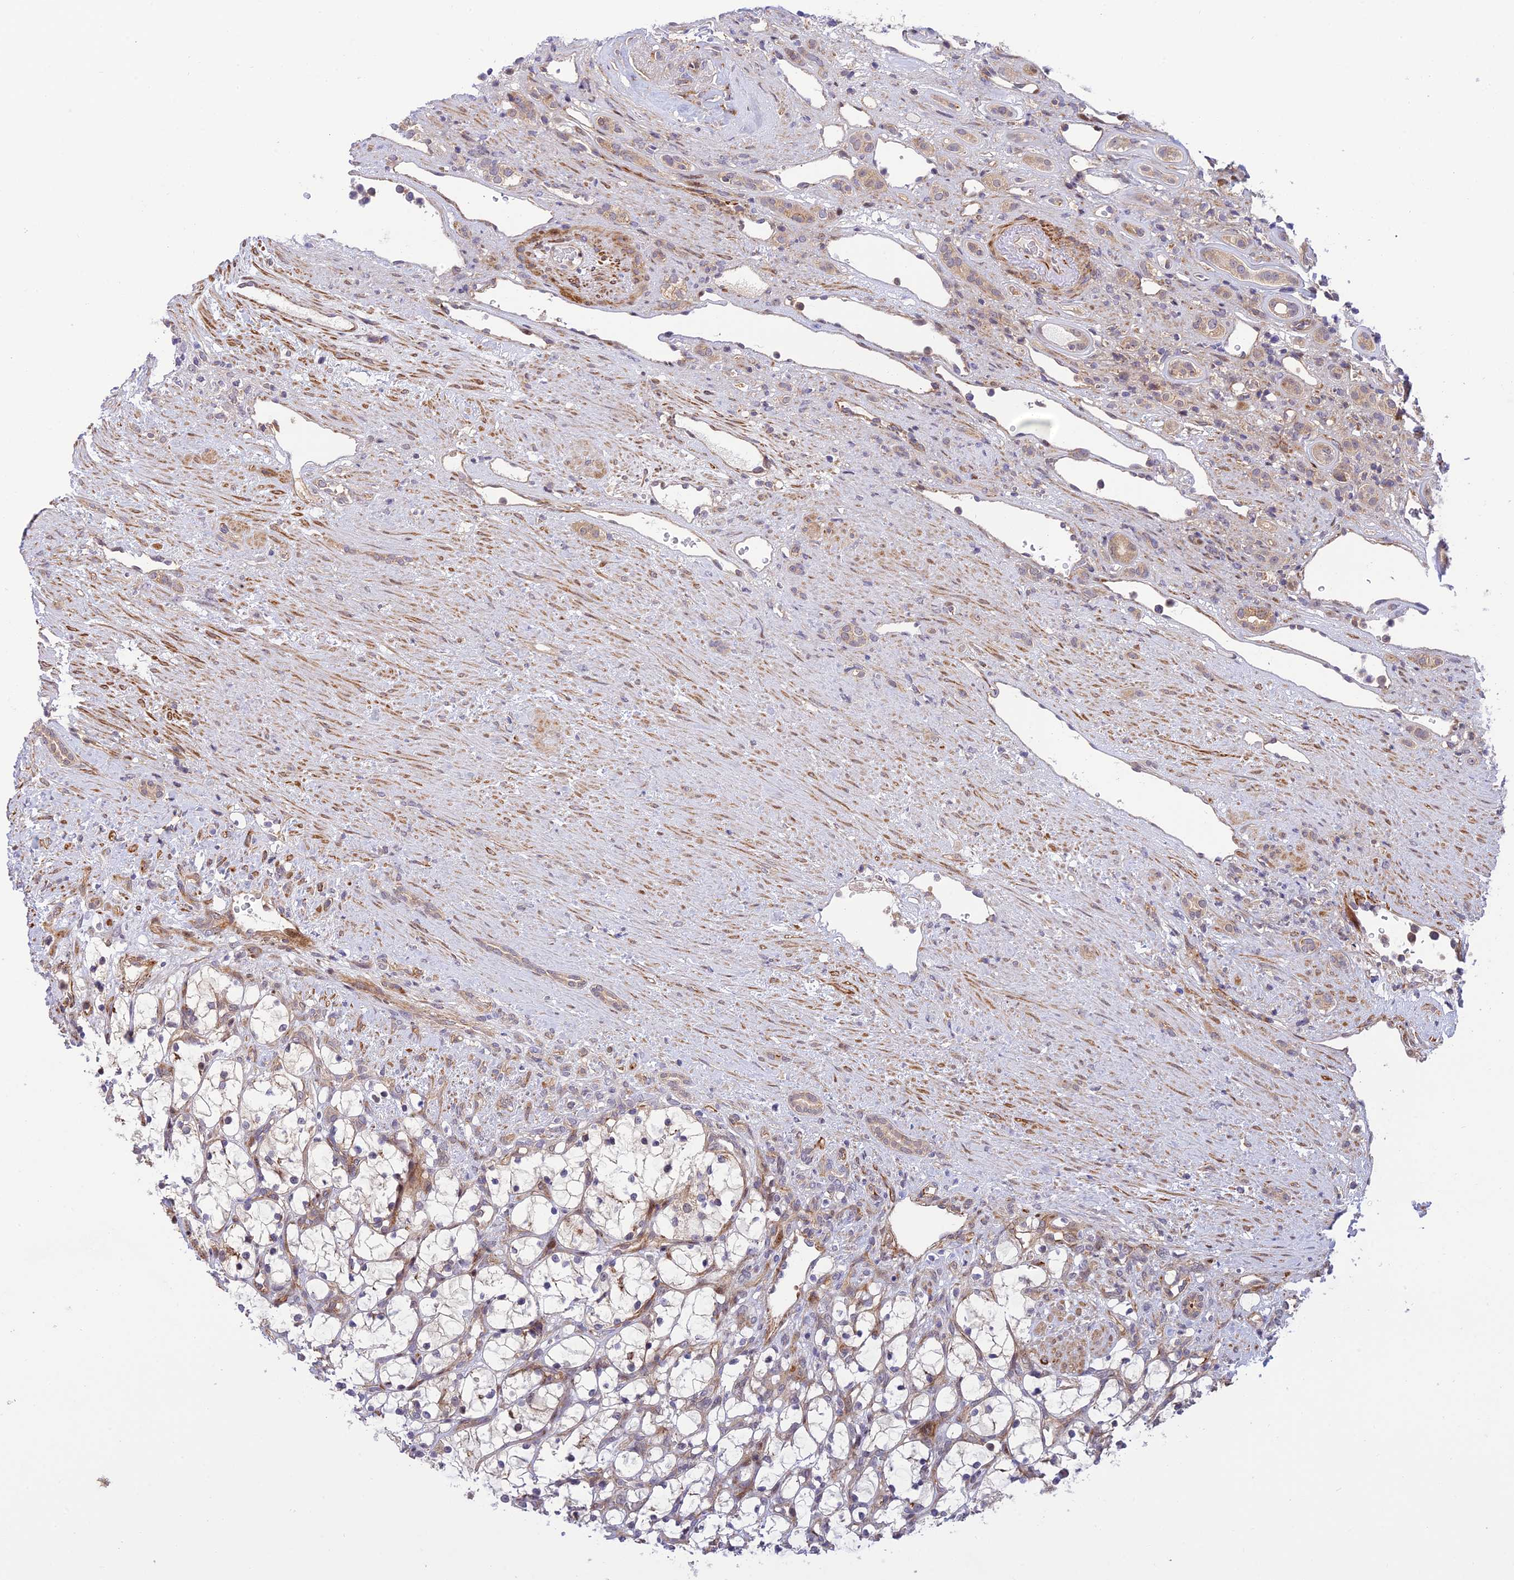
{"staining": {"intensity": "negative", "quantity": "none", "location": "none"}, "tissue": "renal cancer", "cell_type": "Tumor cells", "image_type": "cancer", "snomed": [{"axis": "morphology", "description": "Adenocarcinoma, NOS"}, {"axis": "topography", "description": "Kidney"}], "caption": "Immunohistochemistry (IHC) of adenocarcinoma (renal) shows no expression in tumor cells. Brightfield microscopy of IHC stained with DAB (3,3'-diaminobenzidine) (brown) and hematoxylin (blue), captured at high magnification.", "gene": "ZNF584", "patient": {"sex": "female", "age": 69}}